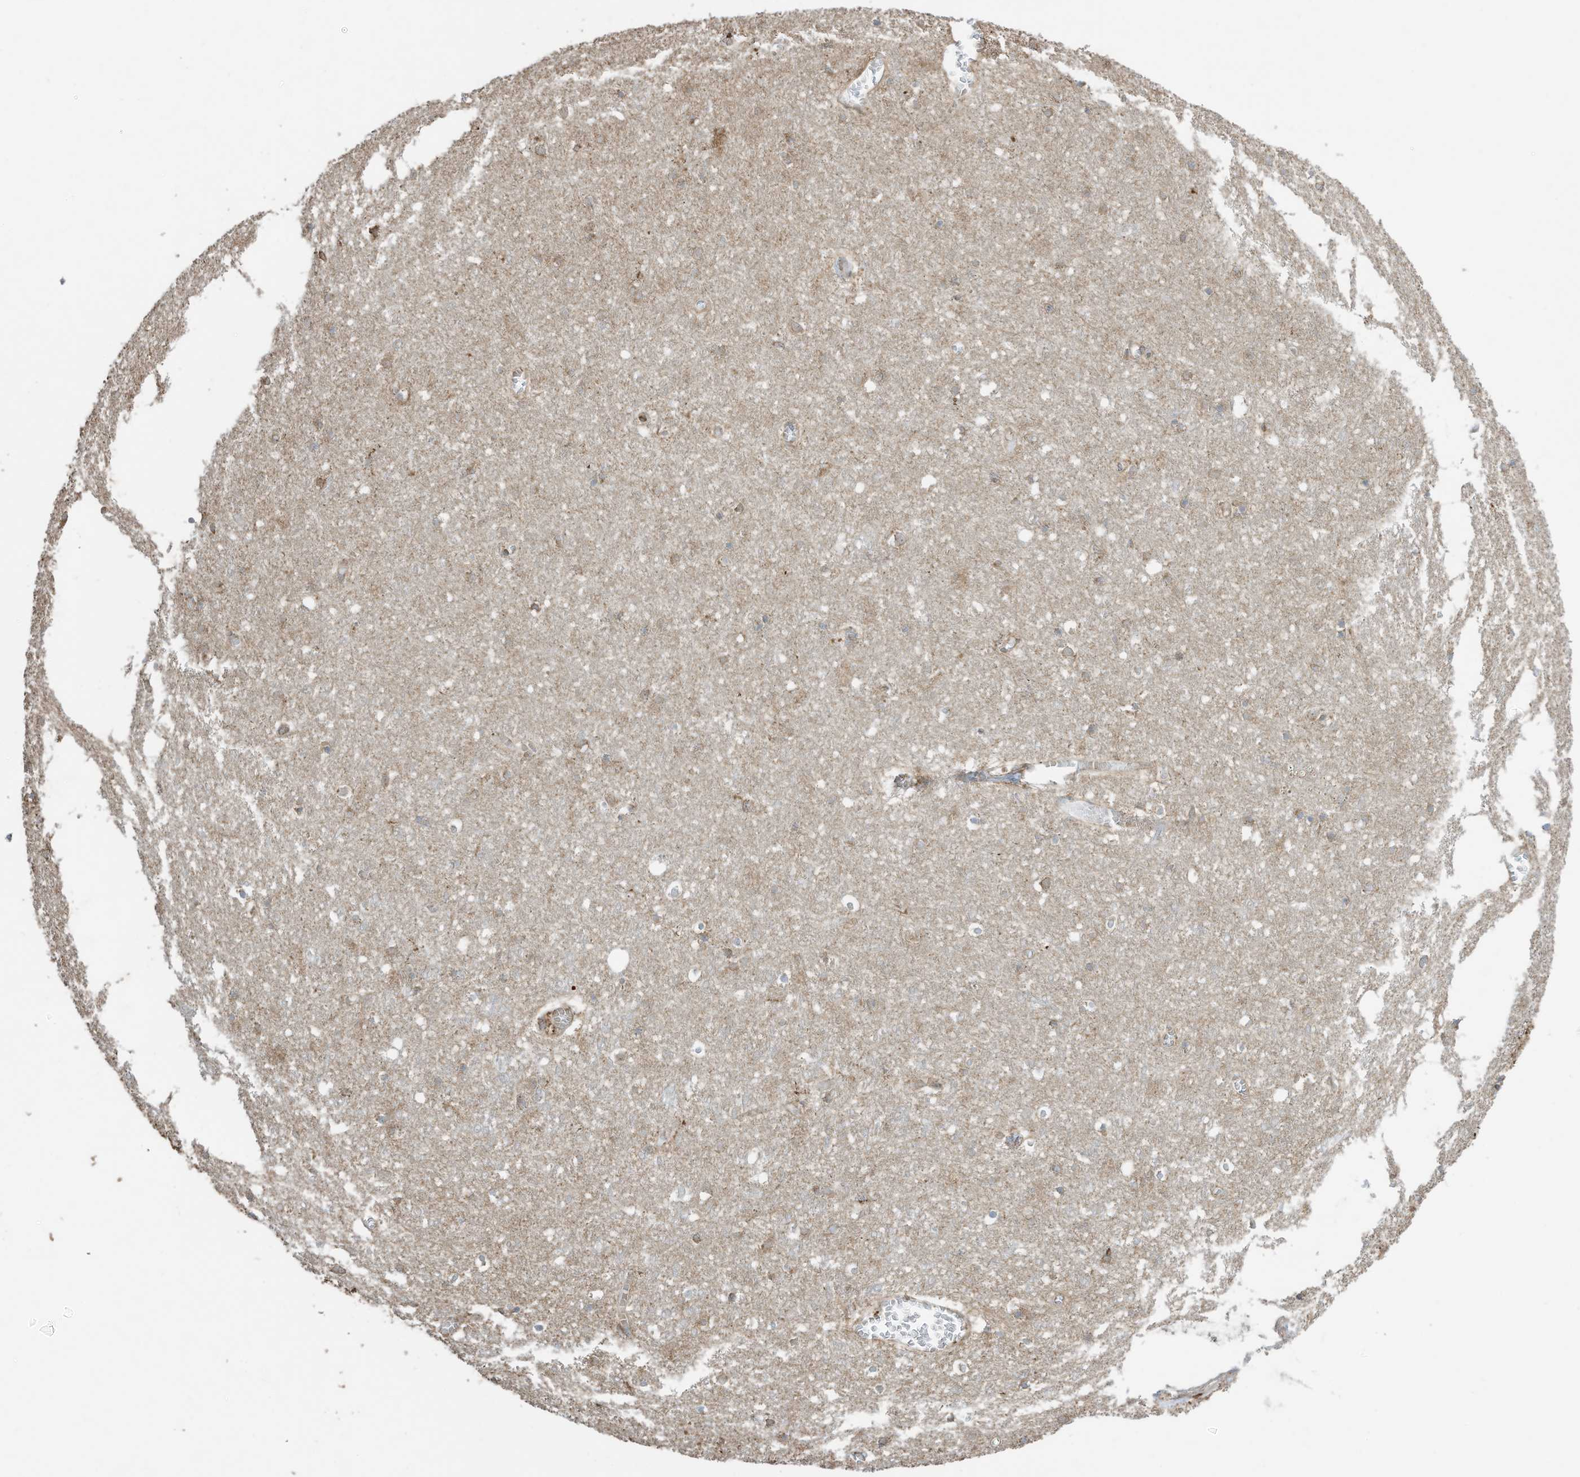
{"staining": {"intensity": "weak", "quantity": "25%-75%", "location": "cytoplasmic/membranous"}, "tissue": "cerebral cortex", "cell_type": "Endothelial cells", "image_type": "normal", "snomed": [{"axis": "morphology", "description": "Normal tissue, NOS"}, {"axis": "topography", "description": "Cerebral cortex"}], "caption": "This is a photomicrograph of immunohistochemistry staining of benign cerebral cortex, which shows weak expression in the cytoplasmic/membranous of endothelial cells.", "gene": "CGAS", "patient": {"sex": "female", "age": 64}}